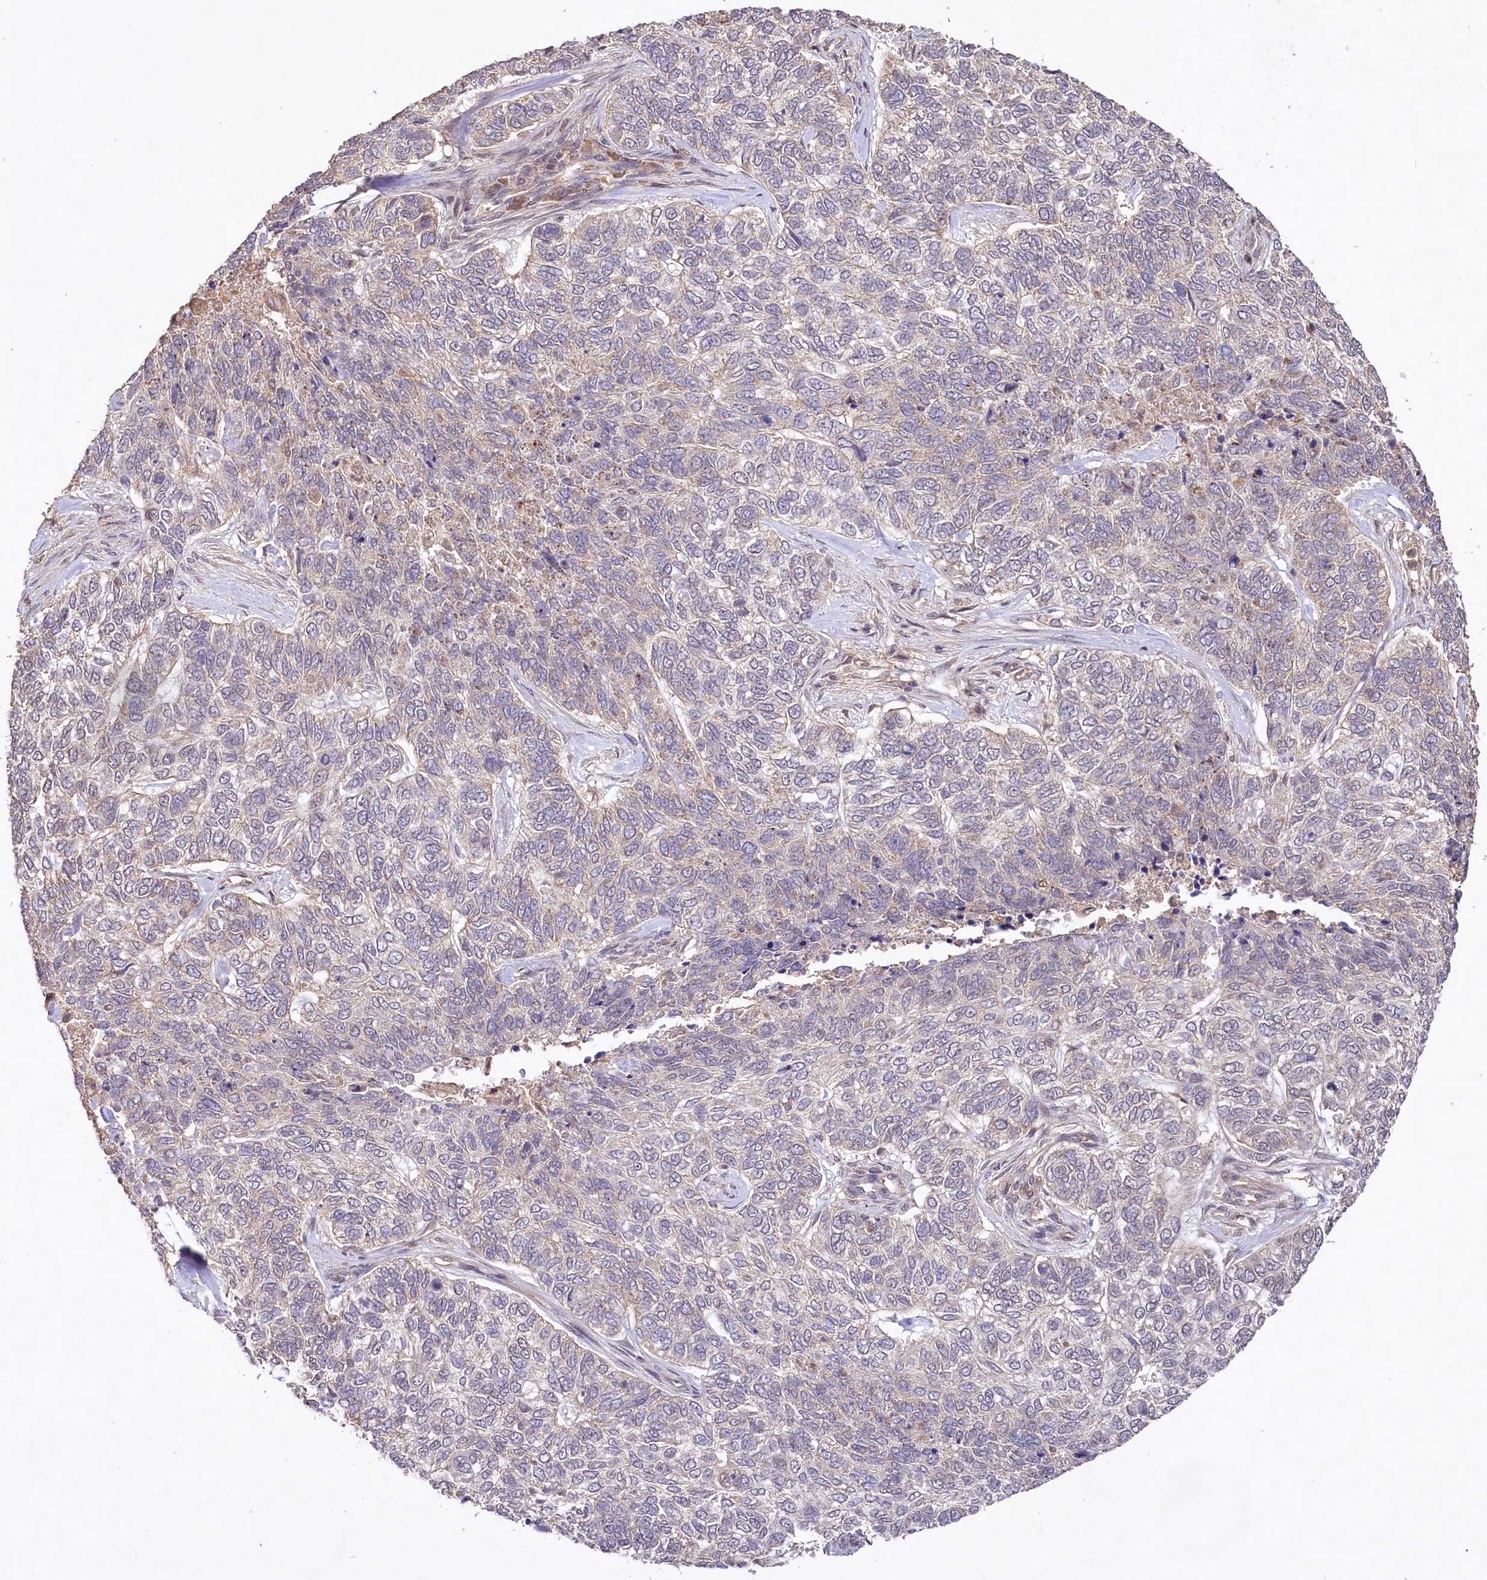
{"staining": {"intensity": "negative", "quantity": "none", "location": "none"}, "tissue": "skin cancer", "cell_type": "Tumor cells", "image_type": "cancer", "snomed": [{"axis": "morphology", "description": "Basal cell carcinoma"}, {"axis": "topography", "description": "Skin"}], "caption": "A micrograph of skin cancer stained for a protein reveals no brown staining in tumor cells.", "gene": "RRP8", "patient": {"sex": "female", "age": 65}}